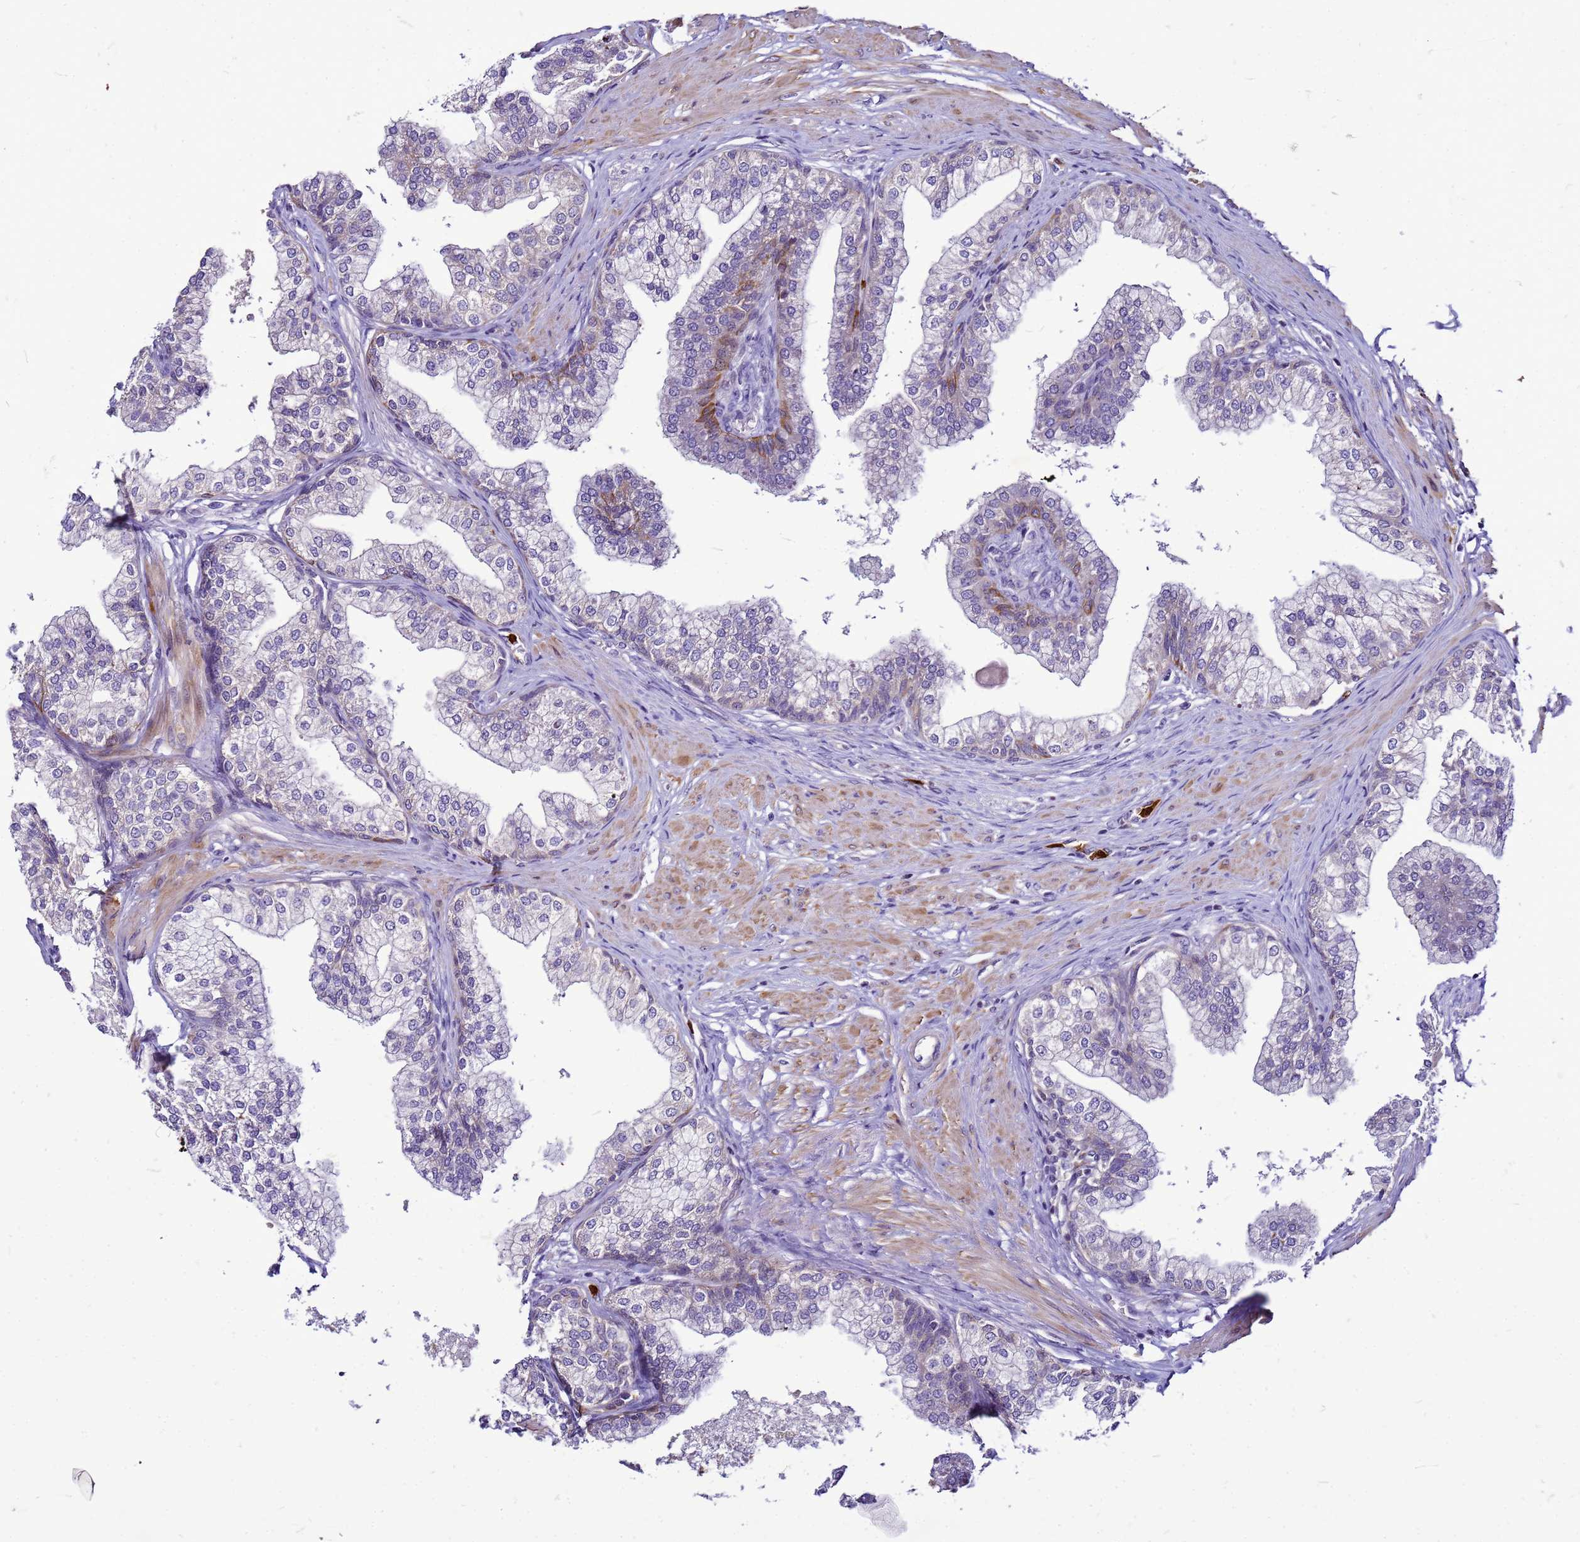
{"staining": {"intensity": "moderate", "quantity": "<25%", "location": "cytoplasmic/membranous"}, "tissue": "prostate", "cell_type": "Glandular cells", "image_type": "normal", "snomed": [{"axis": "morphology", "description": "Normal tissue, NOS"}, {"axis": "topography", "description": "Prostate"}], "caption": "Protein staining demonstrates moderate cytoplasmic/membranous staining in about <25% of glandular cells in normal prostate.", "gene": "VPS4B", "patient": {"sex": "male", "age": 60}}